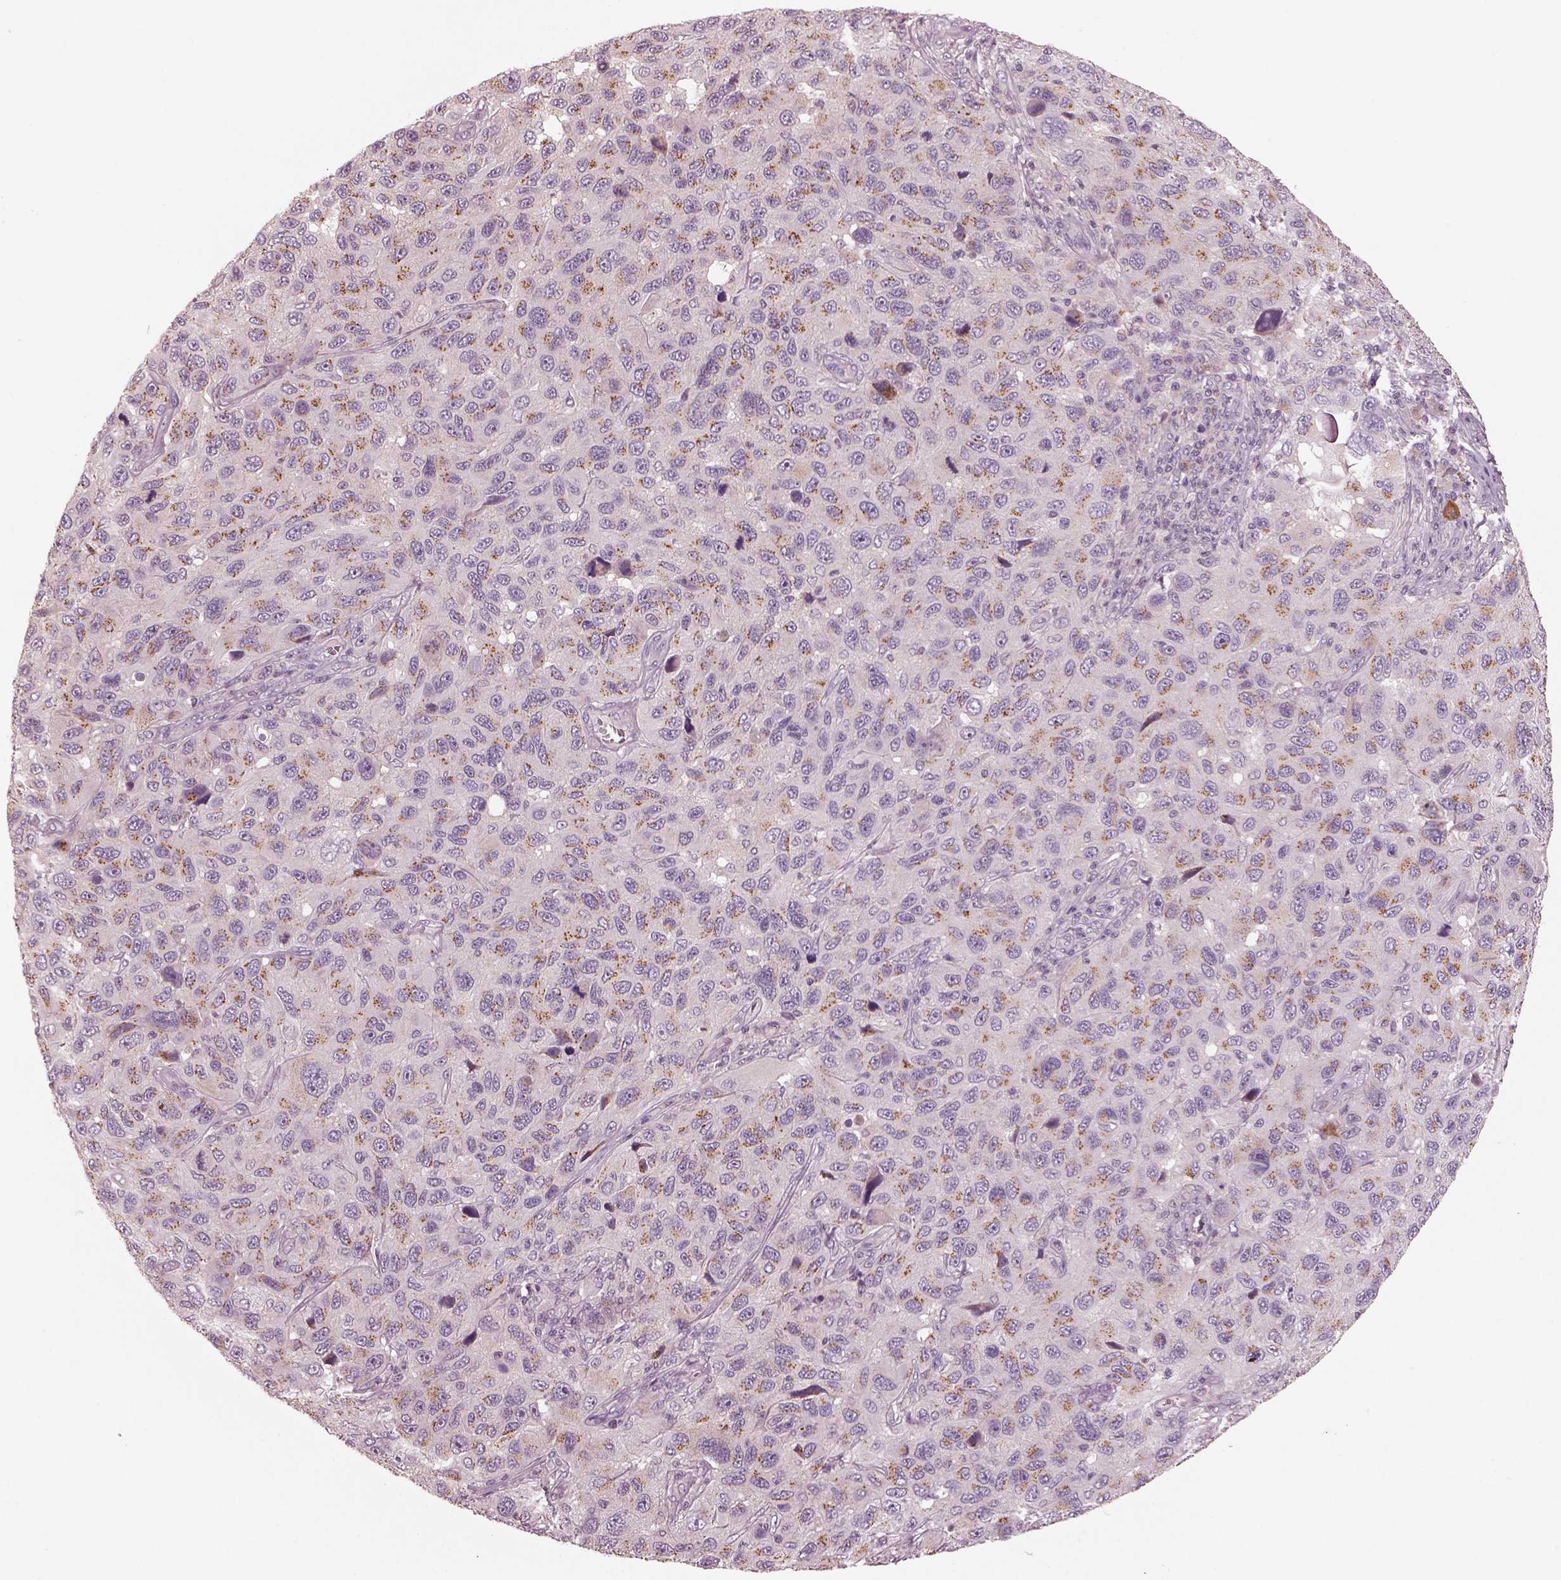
{"staining": {"intensity": "moderate", "quantity": ">75%", "location": "cytoplasmic/membranous"}, "tissue": "melanoma", "cell_type": "Tumor cells", "image_type": "cancer", "snomed": [{"axis": "morphology", "description": "Malignant melanoma, NOS"}, {"axis": "topography", "description": "Skin"}], "caption": "Immunohistochemistry (IHC) histopathology image of melanoma stained for a protein (brown), which reveals medium levels of moderate cytoplasmic/membranous positivity in approximately >75% of tumor cells.", "gene": "SDCBP2", "patient": {"sex": "male", "age": 53}}